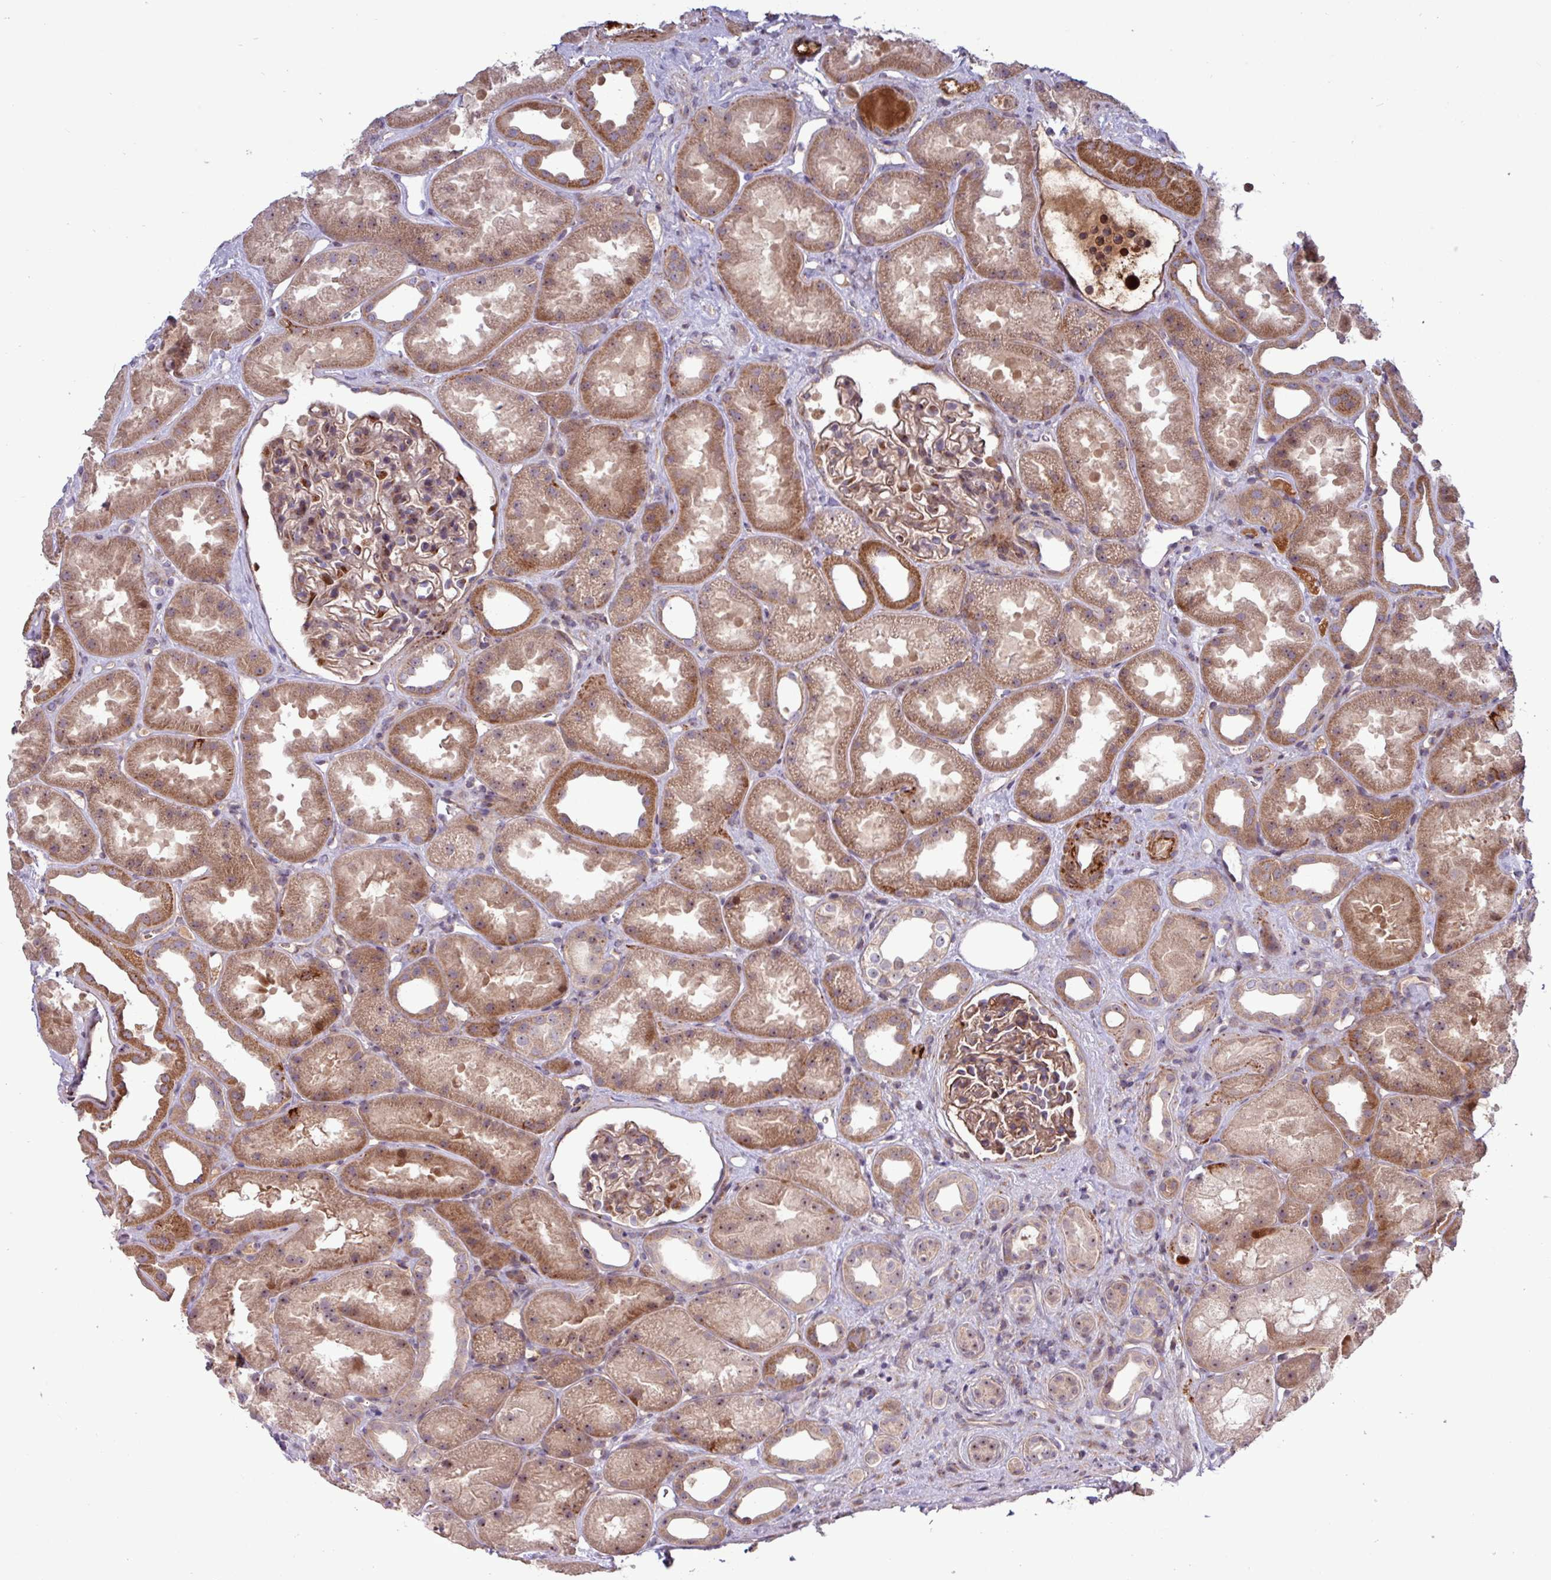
{"staining": {"intensity": "moderate", "quantity": "25%-75%", "location": "cytoplasmic/membranous"}, "tissue": "kidney", "cell_type": "Cells in glomeruli", "image_type": "normal", "snomed": [{"axis": "morphology", "description": "Normal tissue, NOS"}, {"axis": "topography", "description": "Kidney"}], "caption": "Immunohistochemical staining of normal kidney demonstrates moderate cytoplasmic/membranous protein positivity in about 25%-75% of cells in glomeruli. (DAB (3,3'-diaminobenzidine) IHC with brightfield microscopy, high magnification).", "gene": "TNFSF12", "patient": {"sex": "male", "age": 61}}